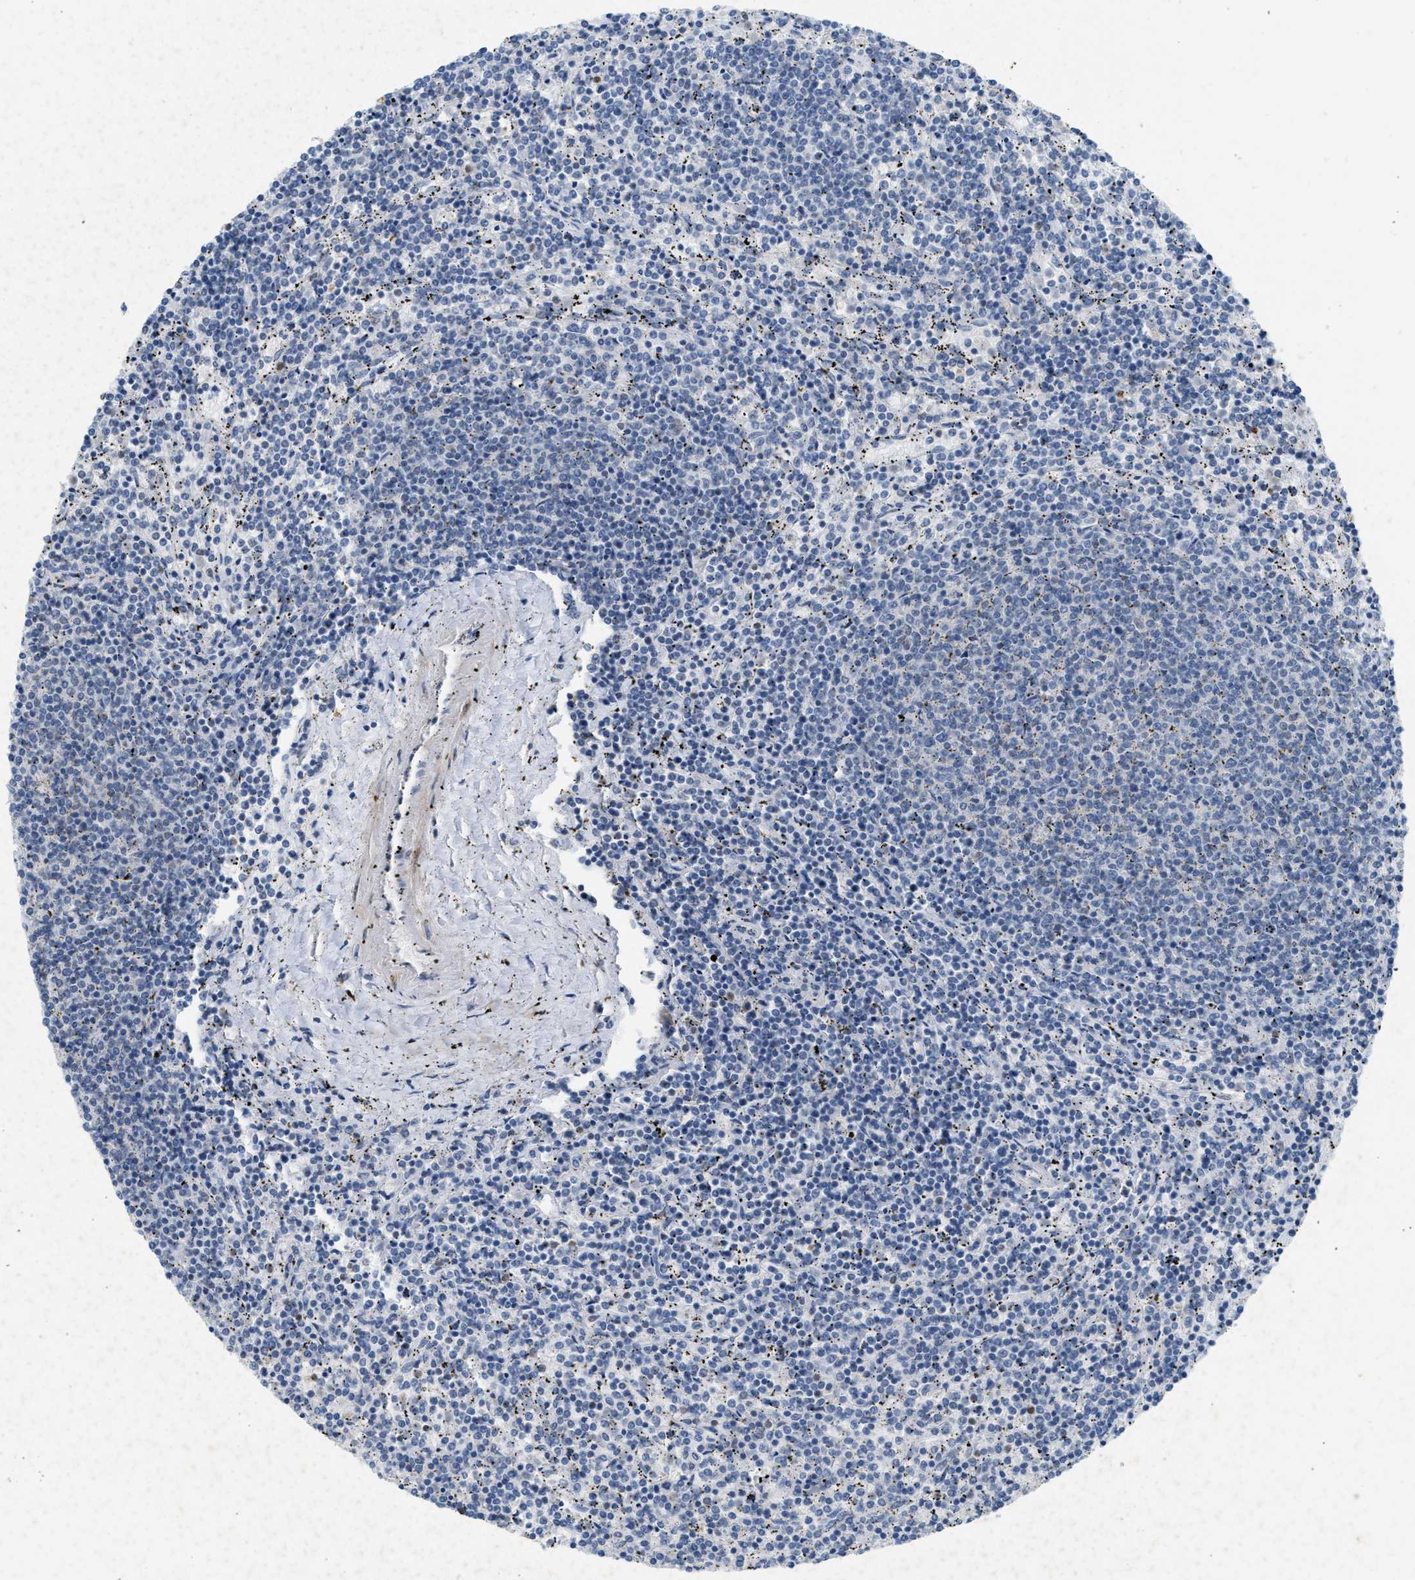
{"staining": {"intensity": "negative", "quantity": "none", "location": "none"}, "tissue": "lymphoma", "cell_type": "Tumor cells", "image_type": "cancer", "snomed": [{"axis": "morphology", "description": "Malignant lymphoma, non-Hodgkin's type, Low grade"}, {"axis": "topography", "description": "Spleen"}], "caption": "A high-resolution histopathology image shows immunohistochemistry staining of low-grade malignant lymphoma, non-Hodgkin's type, which exhibits no significant positivity in tumor cells.", "gene": "SLC5A5", "patient": {"sex": "female", "age": 50}}